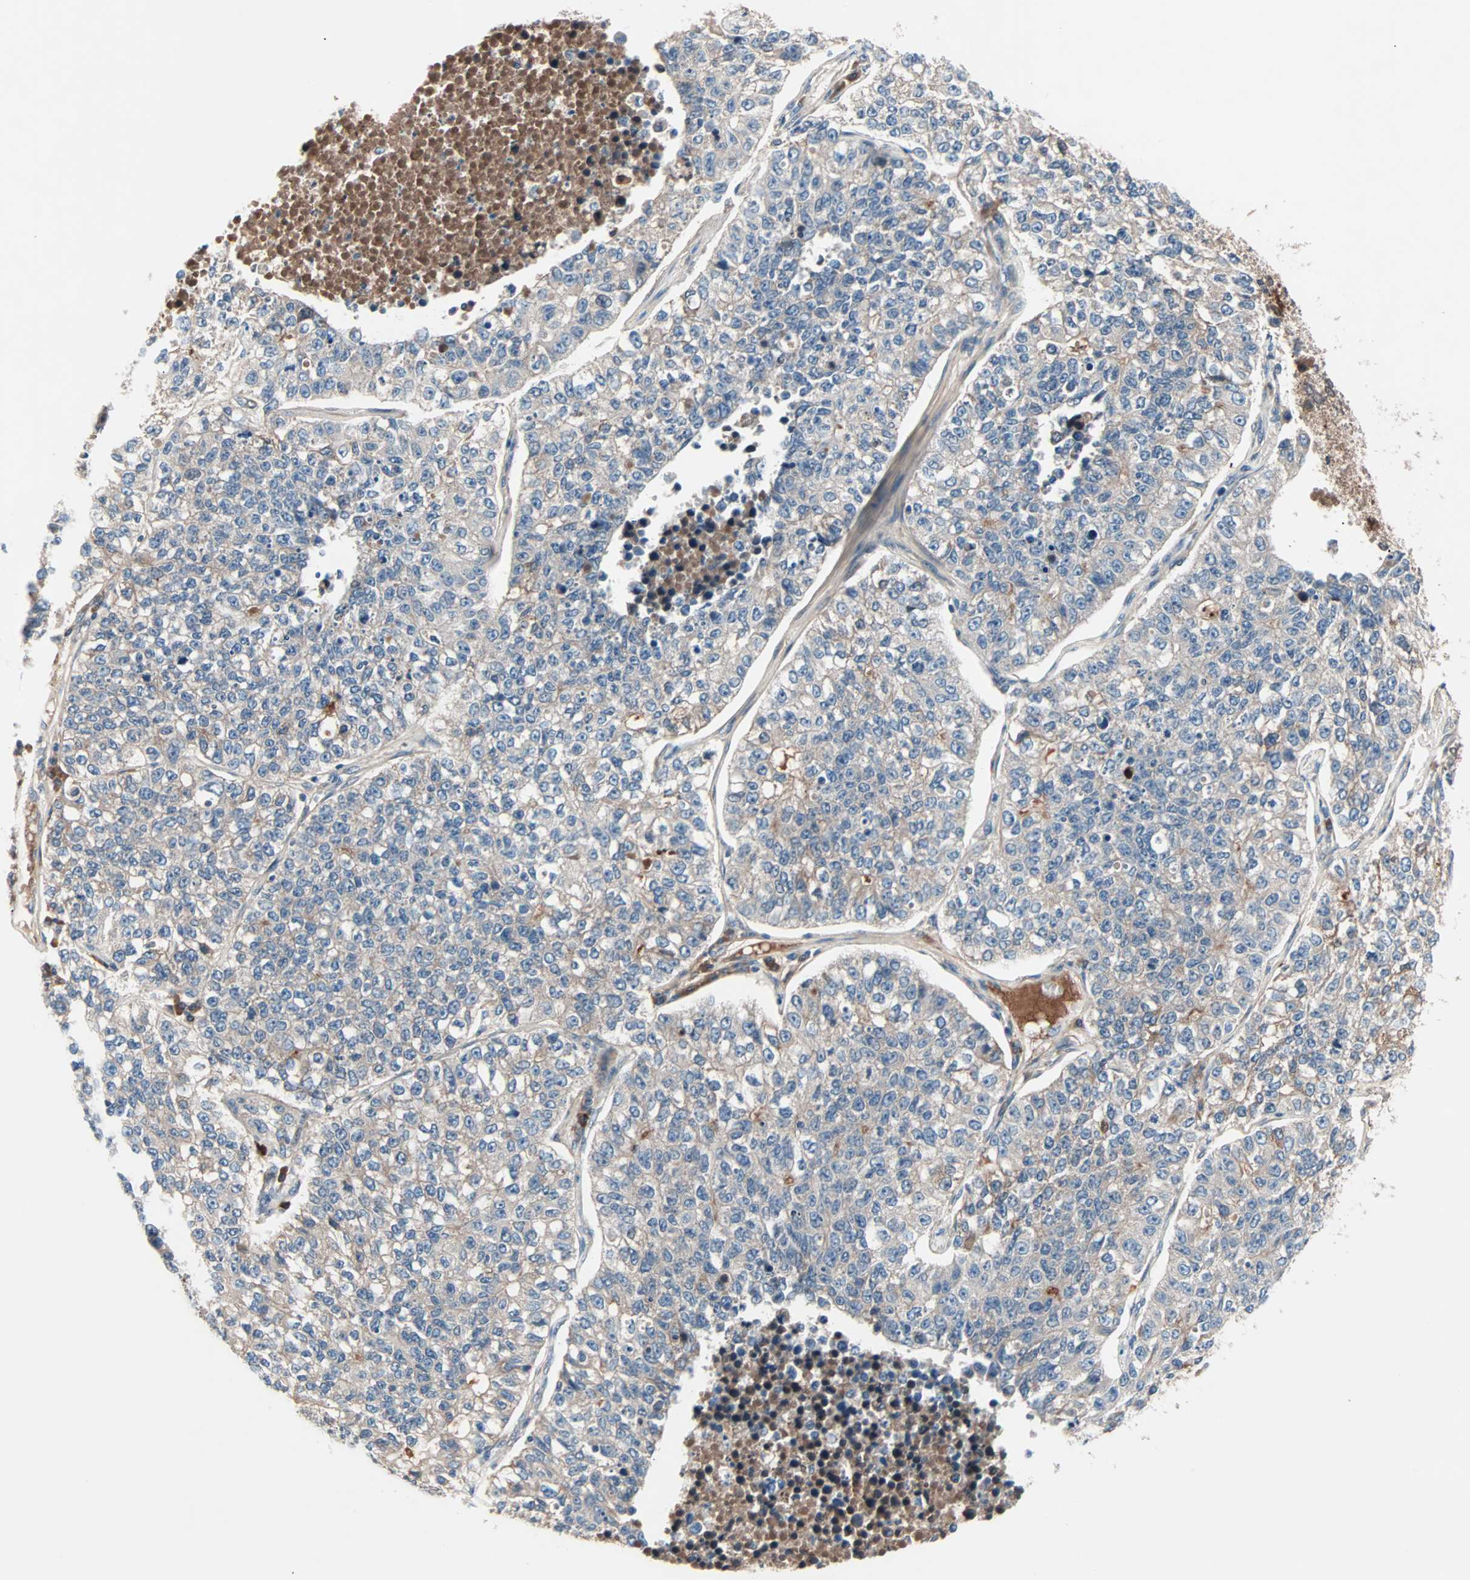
{"staining": {"intensity": "weak", "quantity": "25%-75%", "location": "cytoplasmic/membranous"}, "tissue": "lung cancer", "cell_type": "Tumor cells", "image_type": "cancer", "snomed": [{"axis": "morphology", "description": "Adenocarcinoma, NOS"}, {"axis": "topography", "description": "Lung"}], "caption": "Tumor cells display low levels of weak cytoplasmic/membranous positivity in about 25%-75% of cells in lung adenocarcinoma.", "gene": "CAD", "patient": {"sex": "male", "age": 49}}